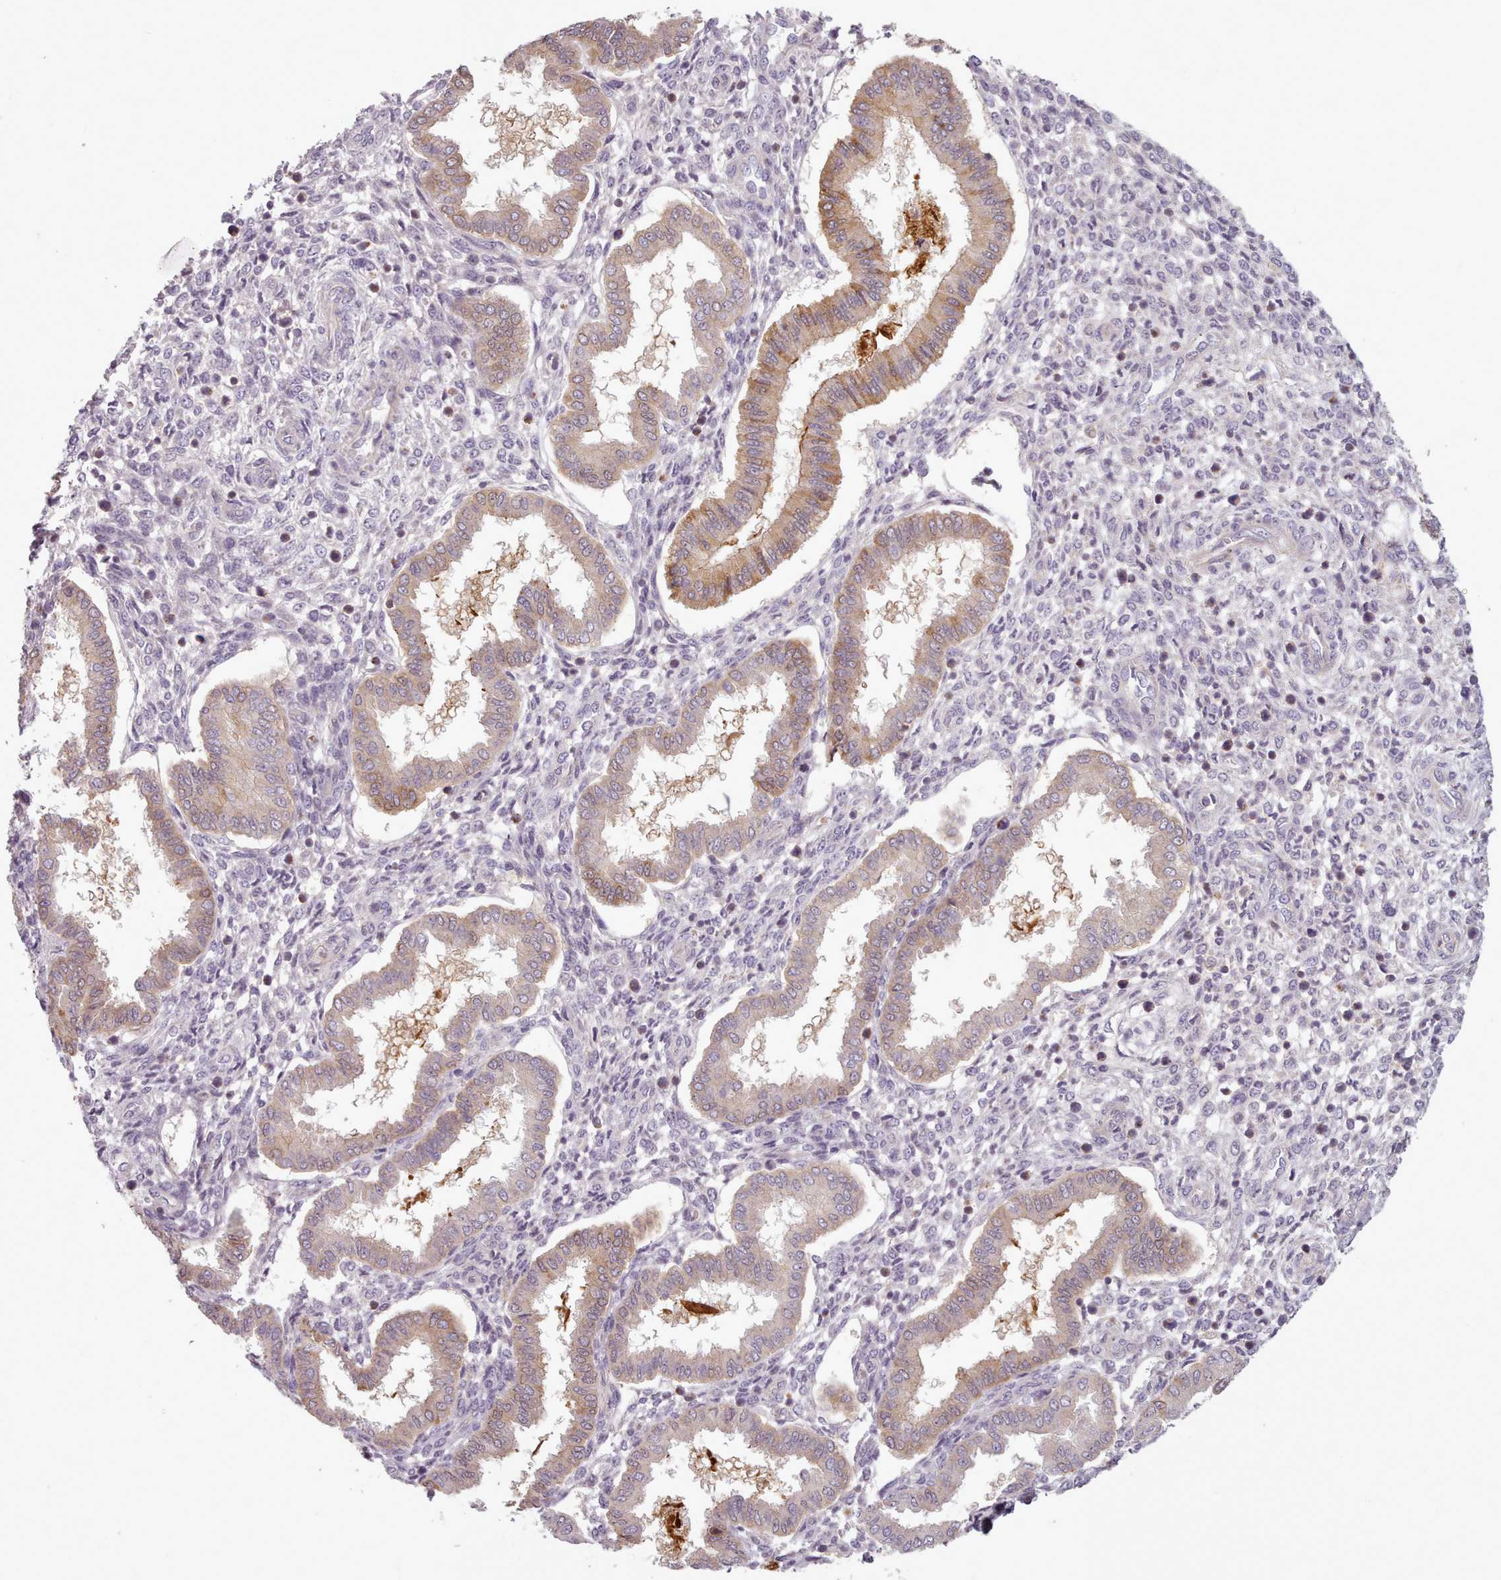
{"staining": {"intensity": "negative", "quantity": "none", "location": "none"}, "tissue": "endometrium", "cell_type": "Cells in endometrial stroma", "image_type": "normal", "snomed": [{"axis": "morphology", "description": "Normal tissue, NOS"}, {"axis": "topography", "description": "Endometrium"}], "caption": "Immunohistochemistry (IHC) image of unremarkable human endometrium stained for a protein (brown), which shows no expression in cells in endometrial stroma. Nuclei are stained in blue.", "gene": "NT5DC2", "patient": {"sex": "female", "age": 24}}